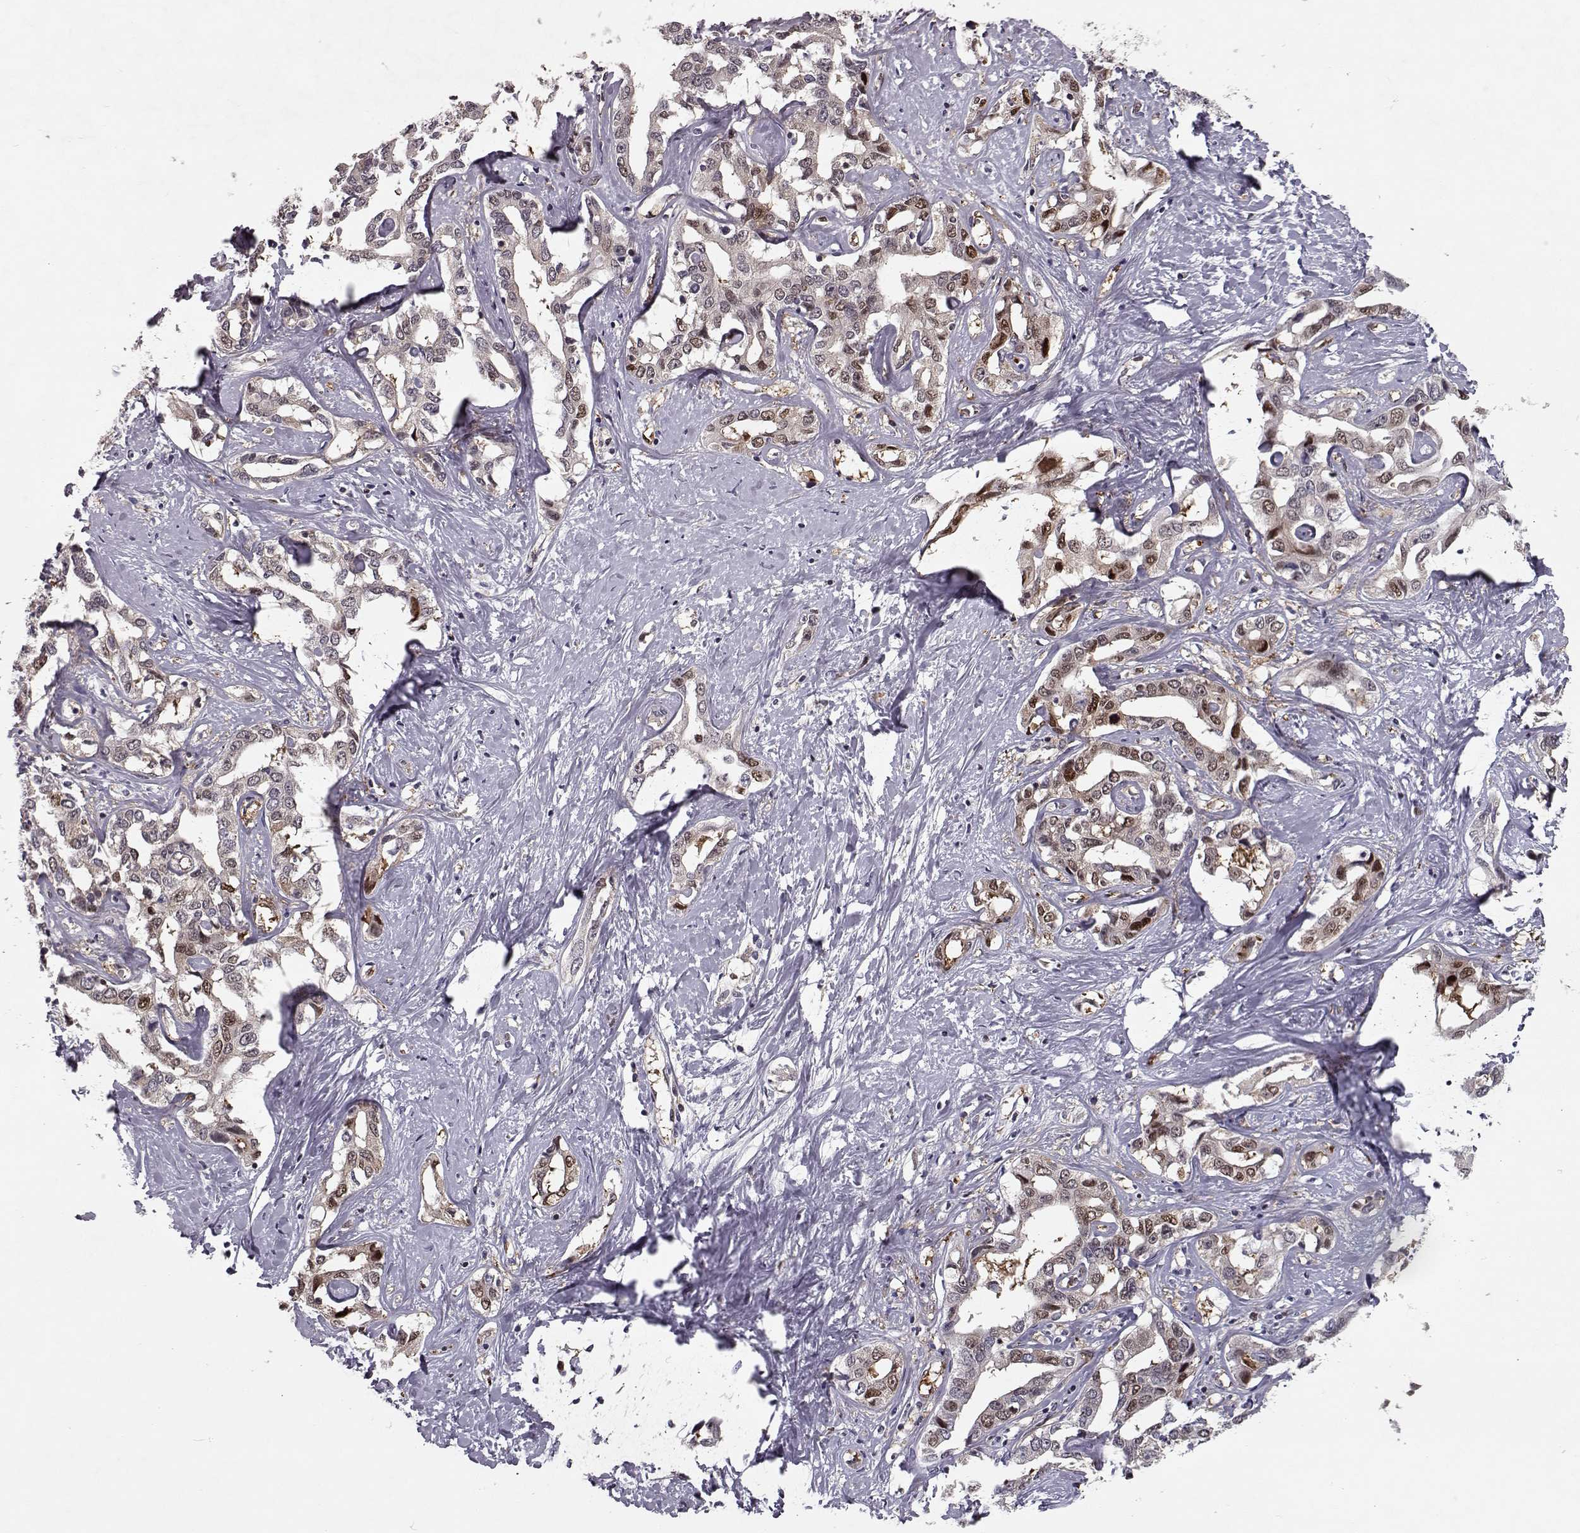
{"staining": {"intensity": "moderate", "quantity": "<25%", "location": "cytoplasmic/membranous,nuclear"}, "tissue": "liver cancer", "cell_type": "Tumor cells", "image_type": "cancer", "snomed": [{"axis": "morphology", "description": "Cholangiocarcinoma"}, {"axis": "topography", "description": "Liver"}], "caption": "Protein expression analysis of human liver cholangiocarcinoma reveals moderate cytoplasmic/membranous and nuclear expression in approximately <25% of tumor cells.", "gene": "RANBP1", "patient": {"sex": "male", "age": 59}}